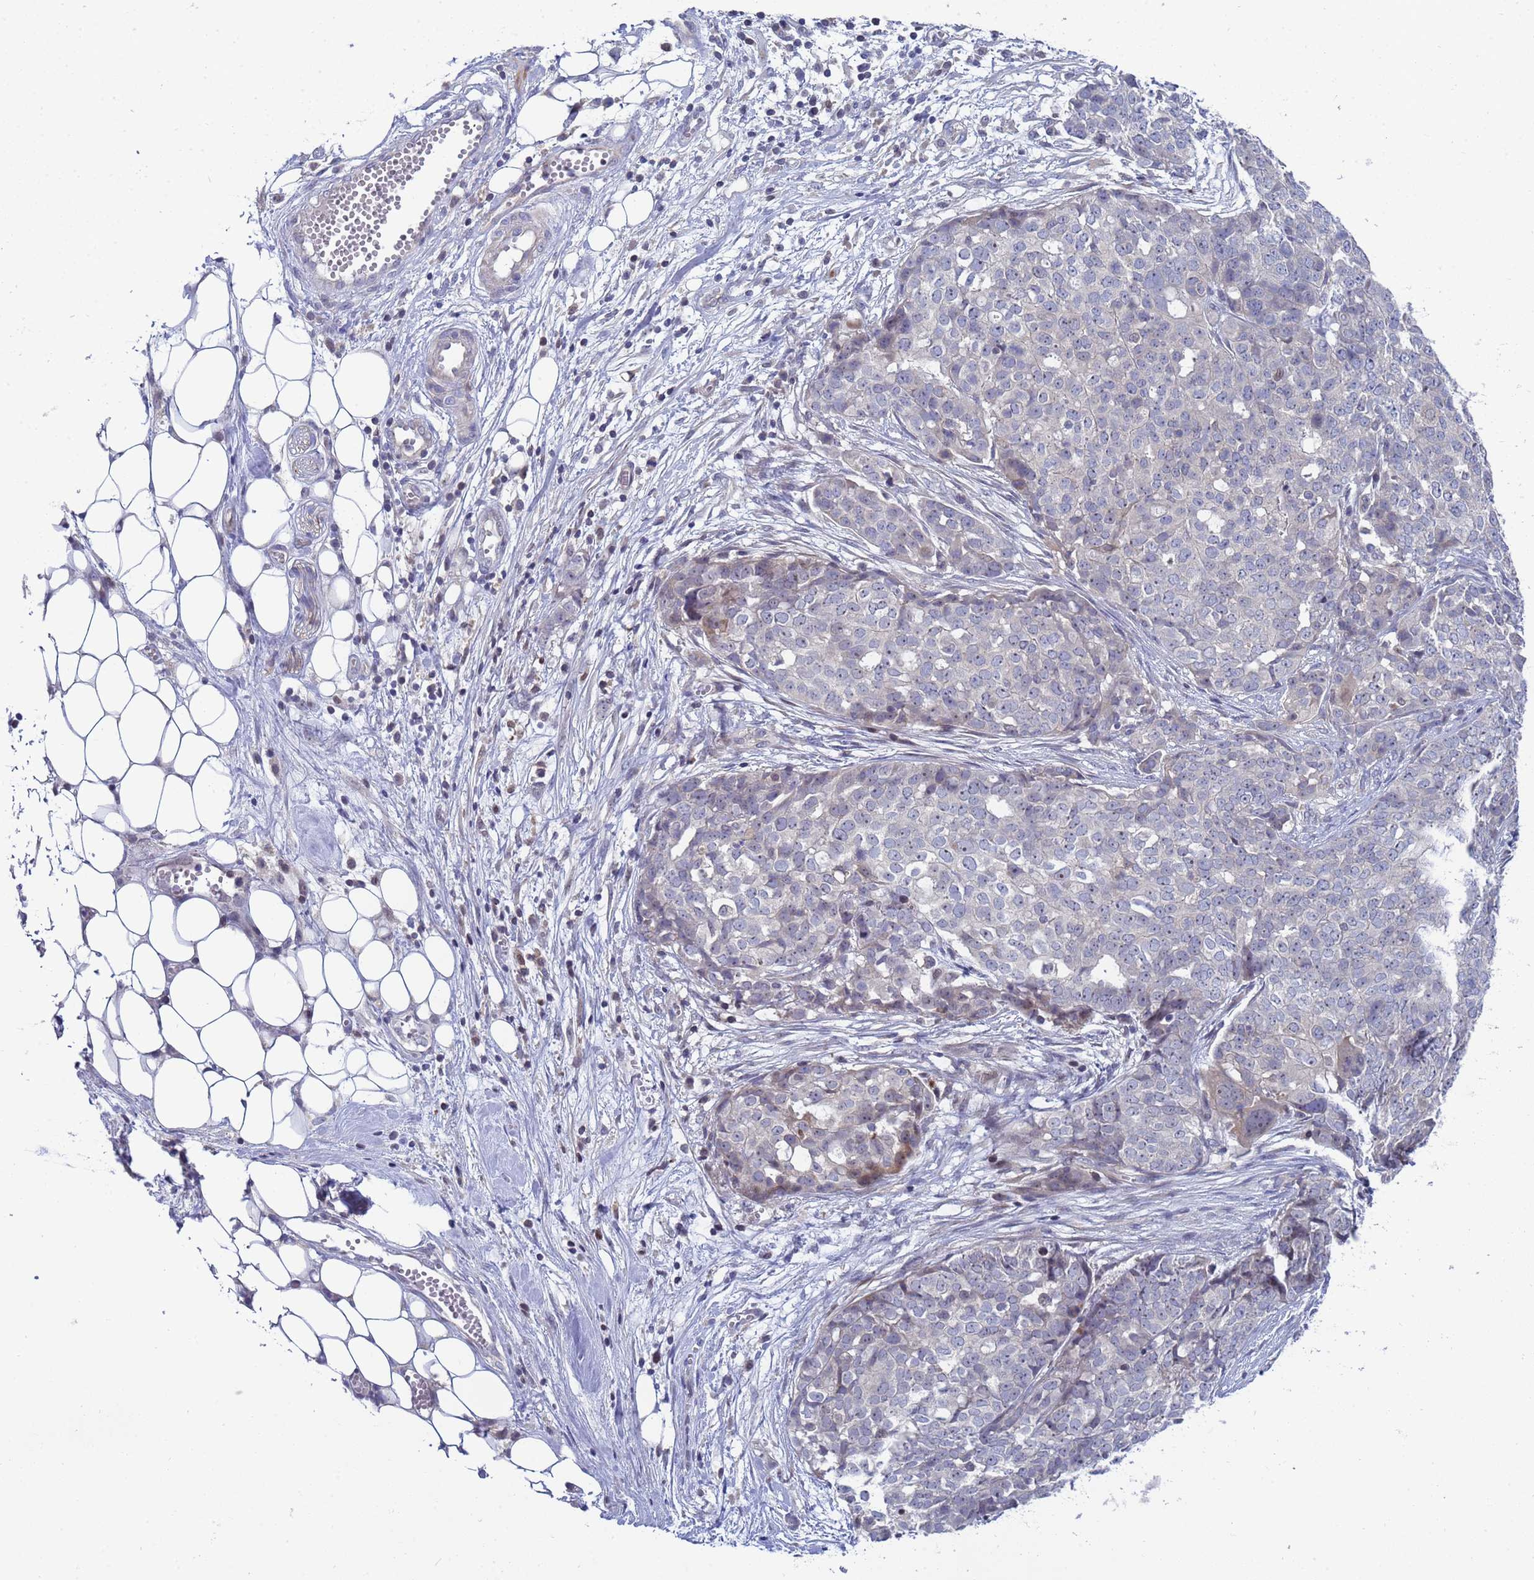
{"staining": {"intensity": "negative", "quantity": "none", "location": "none"}, "tissue": "ovarian cancer", "cell_type": "Tumor cells", "image_type": "cancer", "snomed": [{"axis": "morphology", "description": "Cystadenocarcinoma, serous, NOS"}, {"axis": "topography", "description": "Soft tissue"}, {"axis": "topography", "description": "Ovary"}], "caption": "A photomicrograph of ovarian cancer (serous cystadenocarcinoma) stained for a protein shows no brown staining in tumor cells. Nuclei are stained in blue.", "gene": "ENOSF1", "patient": {"sex": "female", "age": 57}}